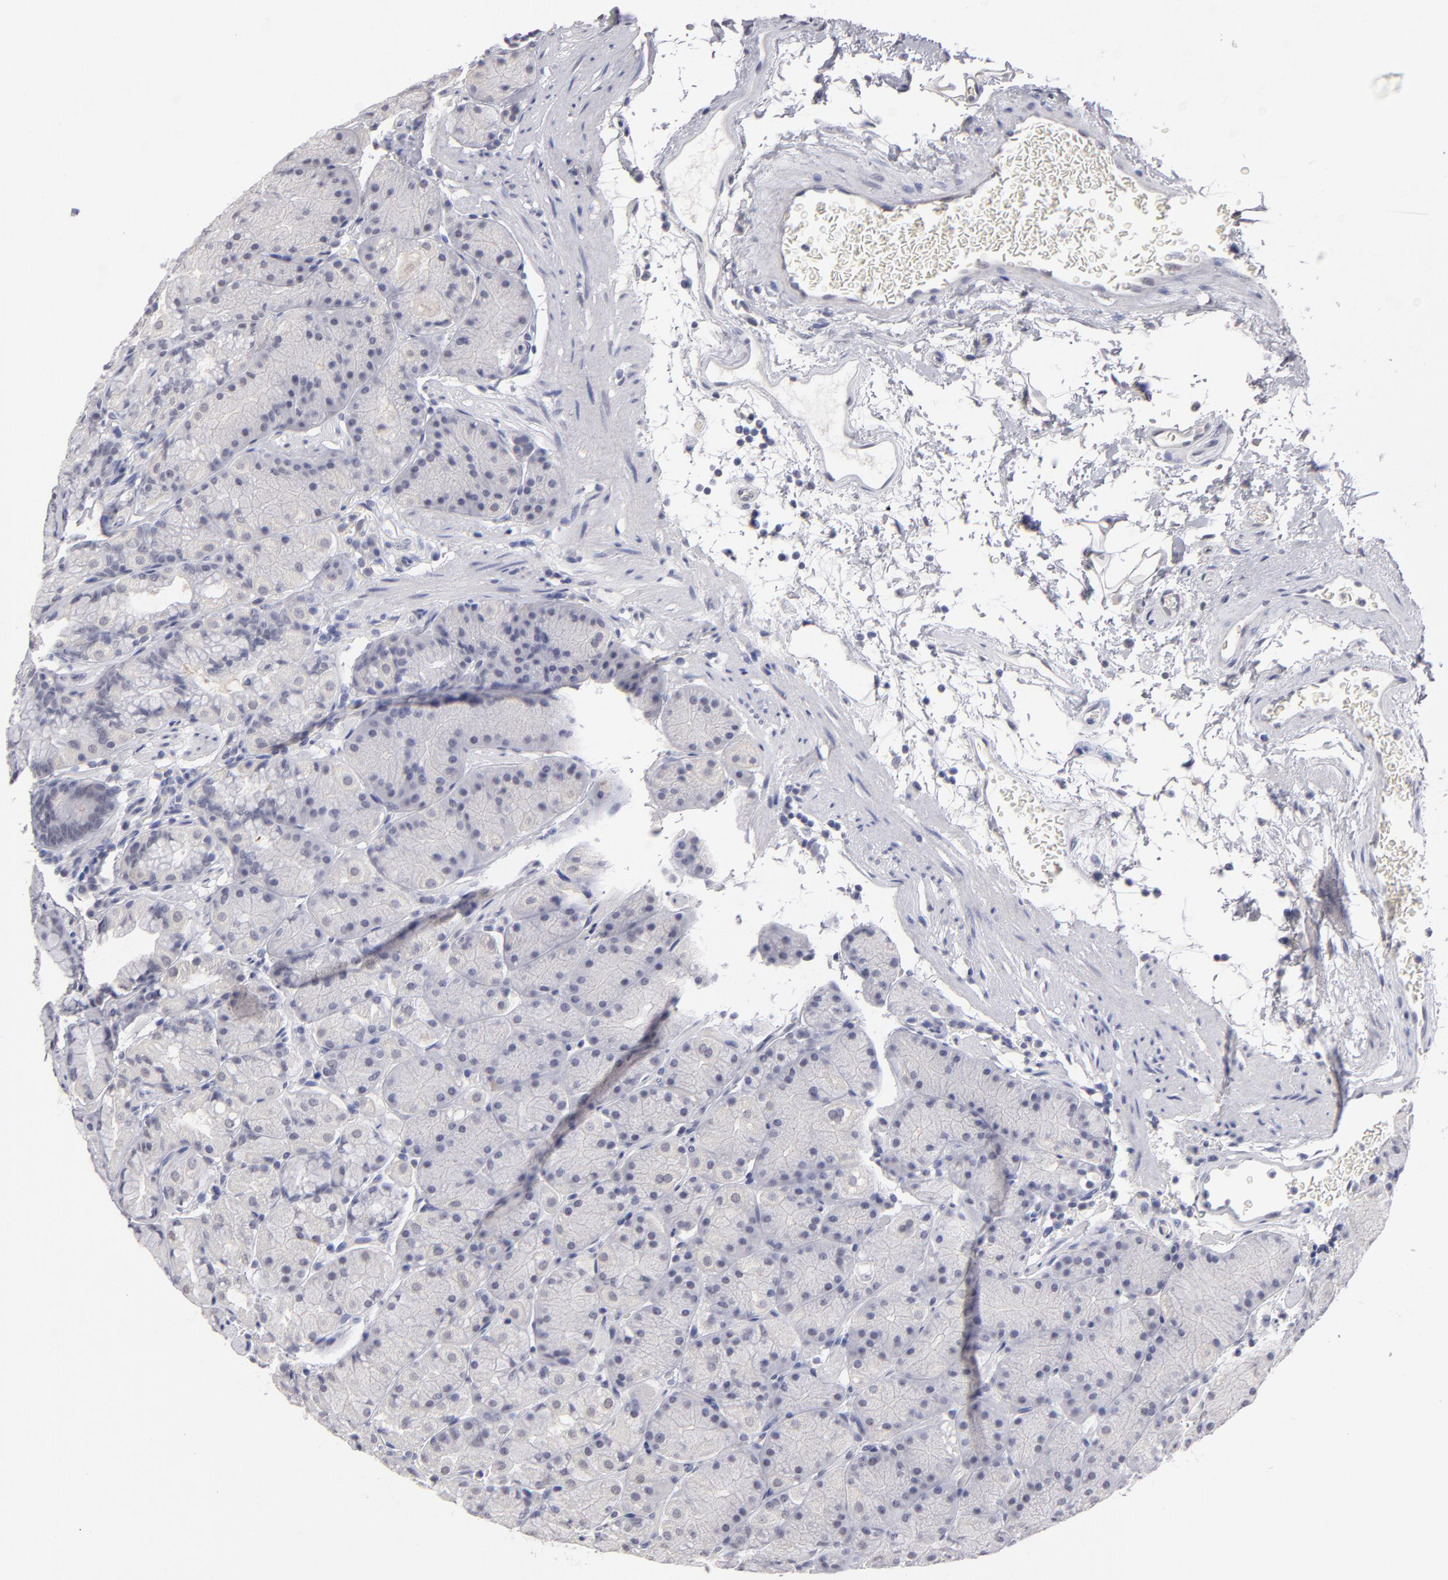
{"staining": {"intensity": "negative", "quantity": "none", "location": "none"}, "tissue": "stomach", "cell_type": "Glandular cells", "image_type": "normal", "snomed": [{"axis": "morphology", "description": "Normal tissue, NOS"}, {"axis": "topography", "description": "Stomach, upper"}, {"axis": "topography", "description": "Stomach"}], "caption": "Immunohistochemical staining of normal human stomach exhibits no significant expression in glandular cells. (DAB immunohistochemistry (IHC) visualized using brightfield microscopy, high magnification).", "gene": "TEX11", "patient": {"sex": "male", "age": 76}}